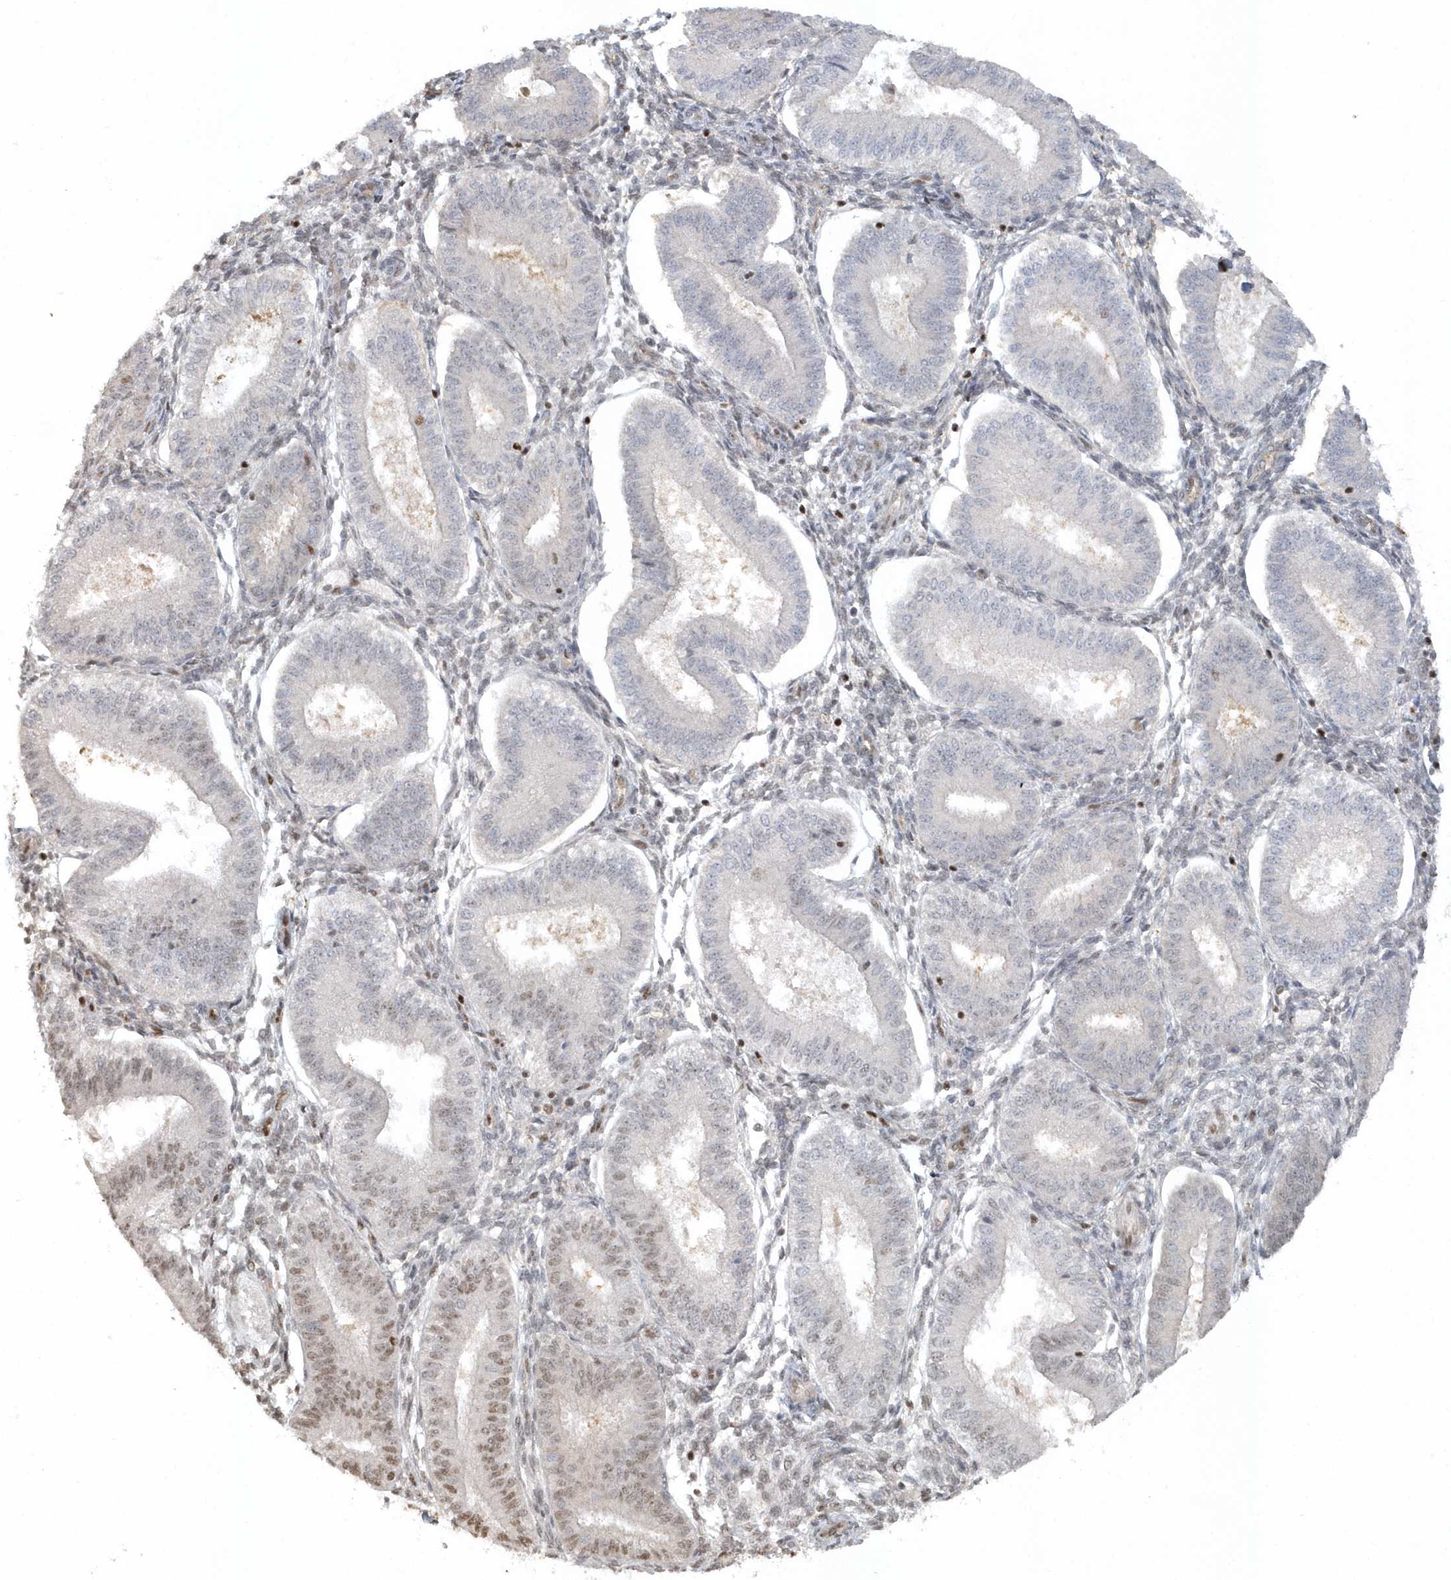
{"staining": {"intensity": "strong", "quantity": "25%-75%", "location": "nuclear"}, "tissue": "endometrium", "cell_type": "Cells in endometrial stroma", "image_type": "normal", "snomed": [{"axis": "morphology", "description": "Normal tissue, NOS"}, {"axis": "topography", "description": "Endometrium"}], "caption": "Brown immunohistochemical staining in unremarkable endometrium reveals strong nuclear positivity in about 25%-75% of cells in endometrial stroma. The protein is shown in brown color, while the nuclei are stained blue.", "gene": "SUMO2", "patient": {"sex": "female", "age": 39}}